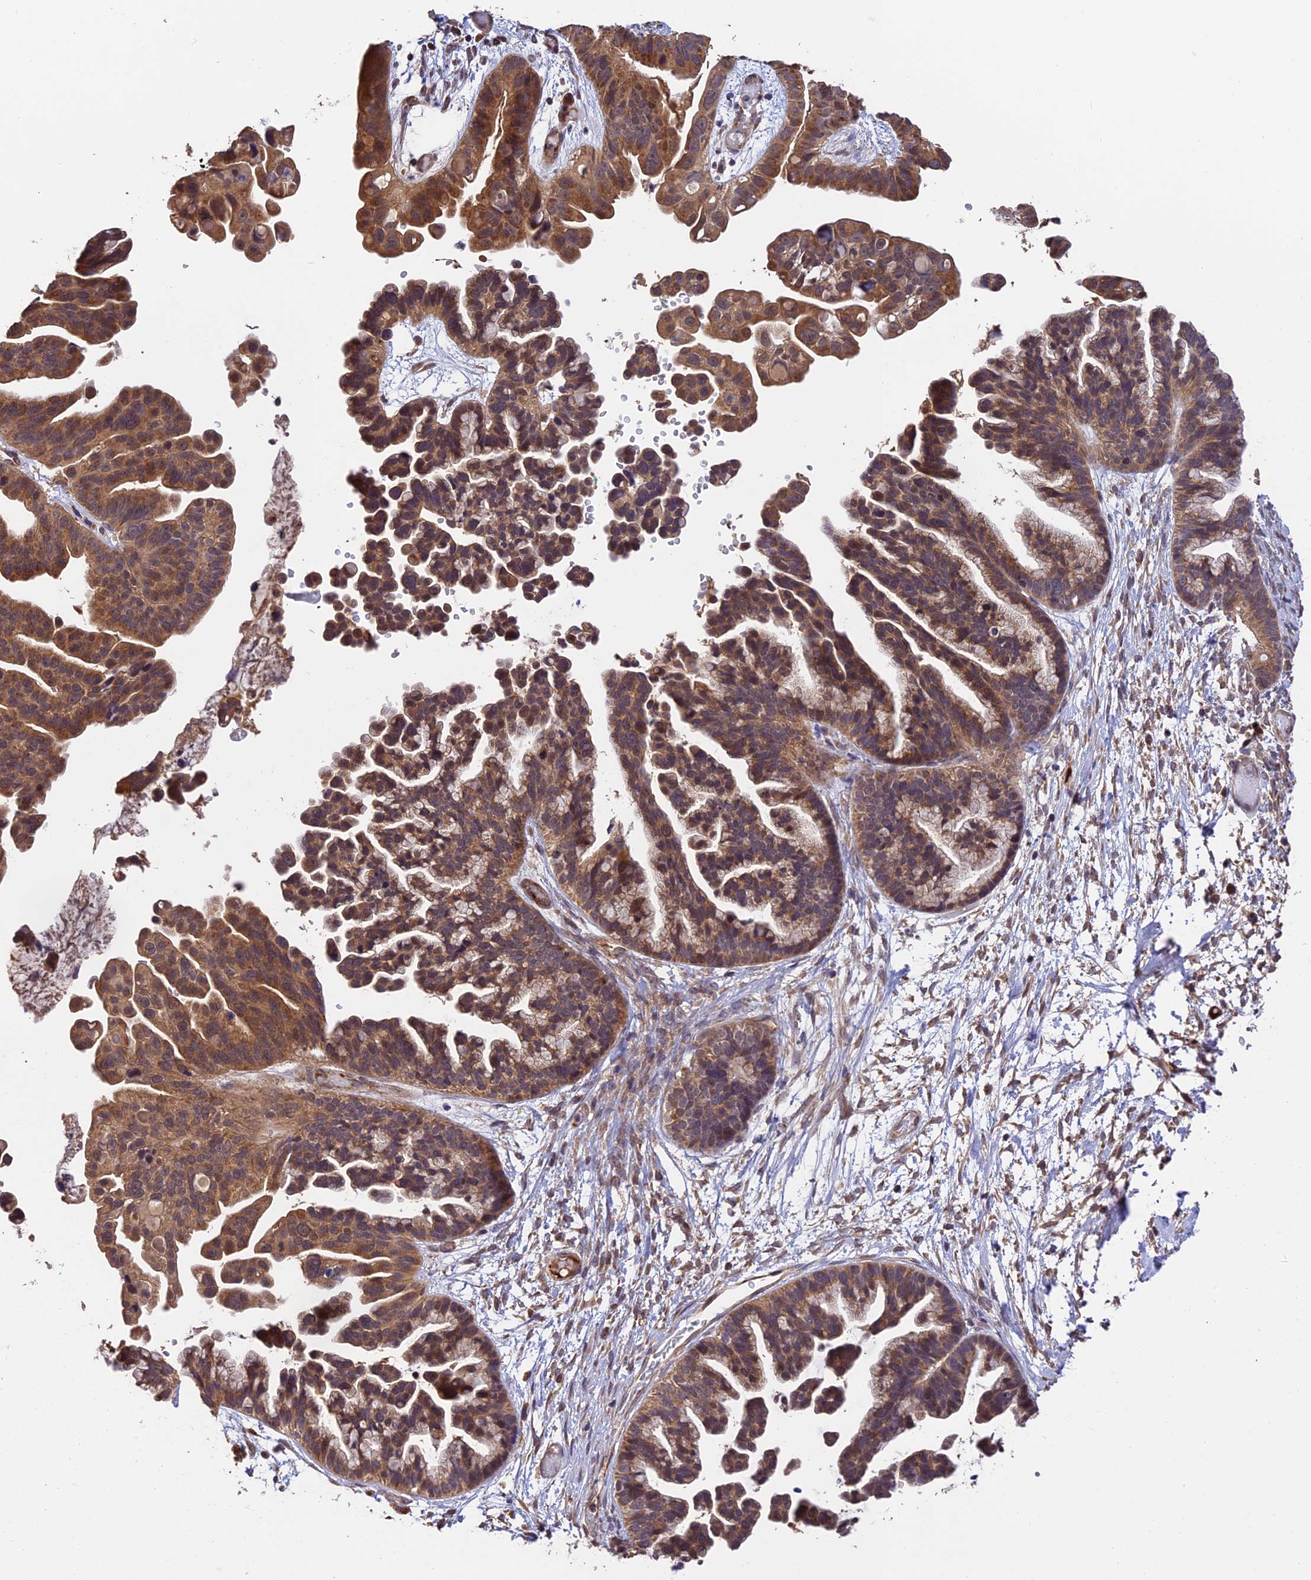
{"staining": {"intensity": "strong", "quantity": ">75%", "location": "cytoplasmic/membranous"}, "tissue": "ovarian cancer", "cell_type": "Tumor cells", "image_type": "cancer", "snomed": [{"axis": "morphology", "description": "Cystadenocarcinoma, serous, NOS"}, {"axis": "topography", "description": "Ovary"}], "caption": "The micrograph demonstrates staining of ovarian cancer (serous cystadenocarcinoma), revealing strong cytoplasmic/membranous protein positivity (brown color) within tumor cells.", "gene": "MNS1", "patient": {"sex": "female", "age": 56}}